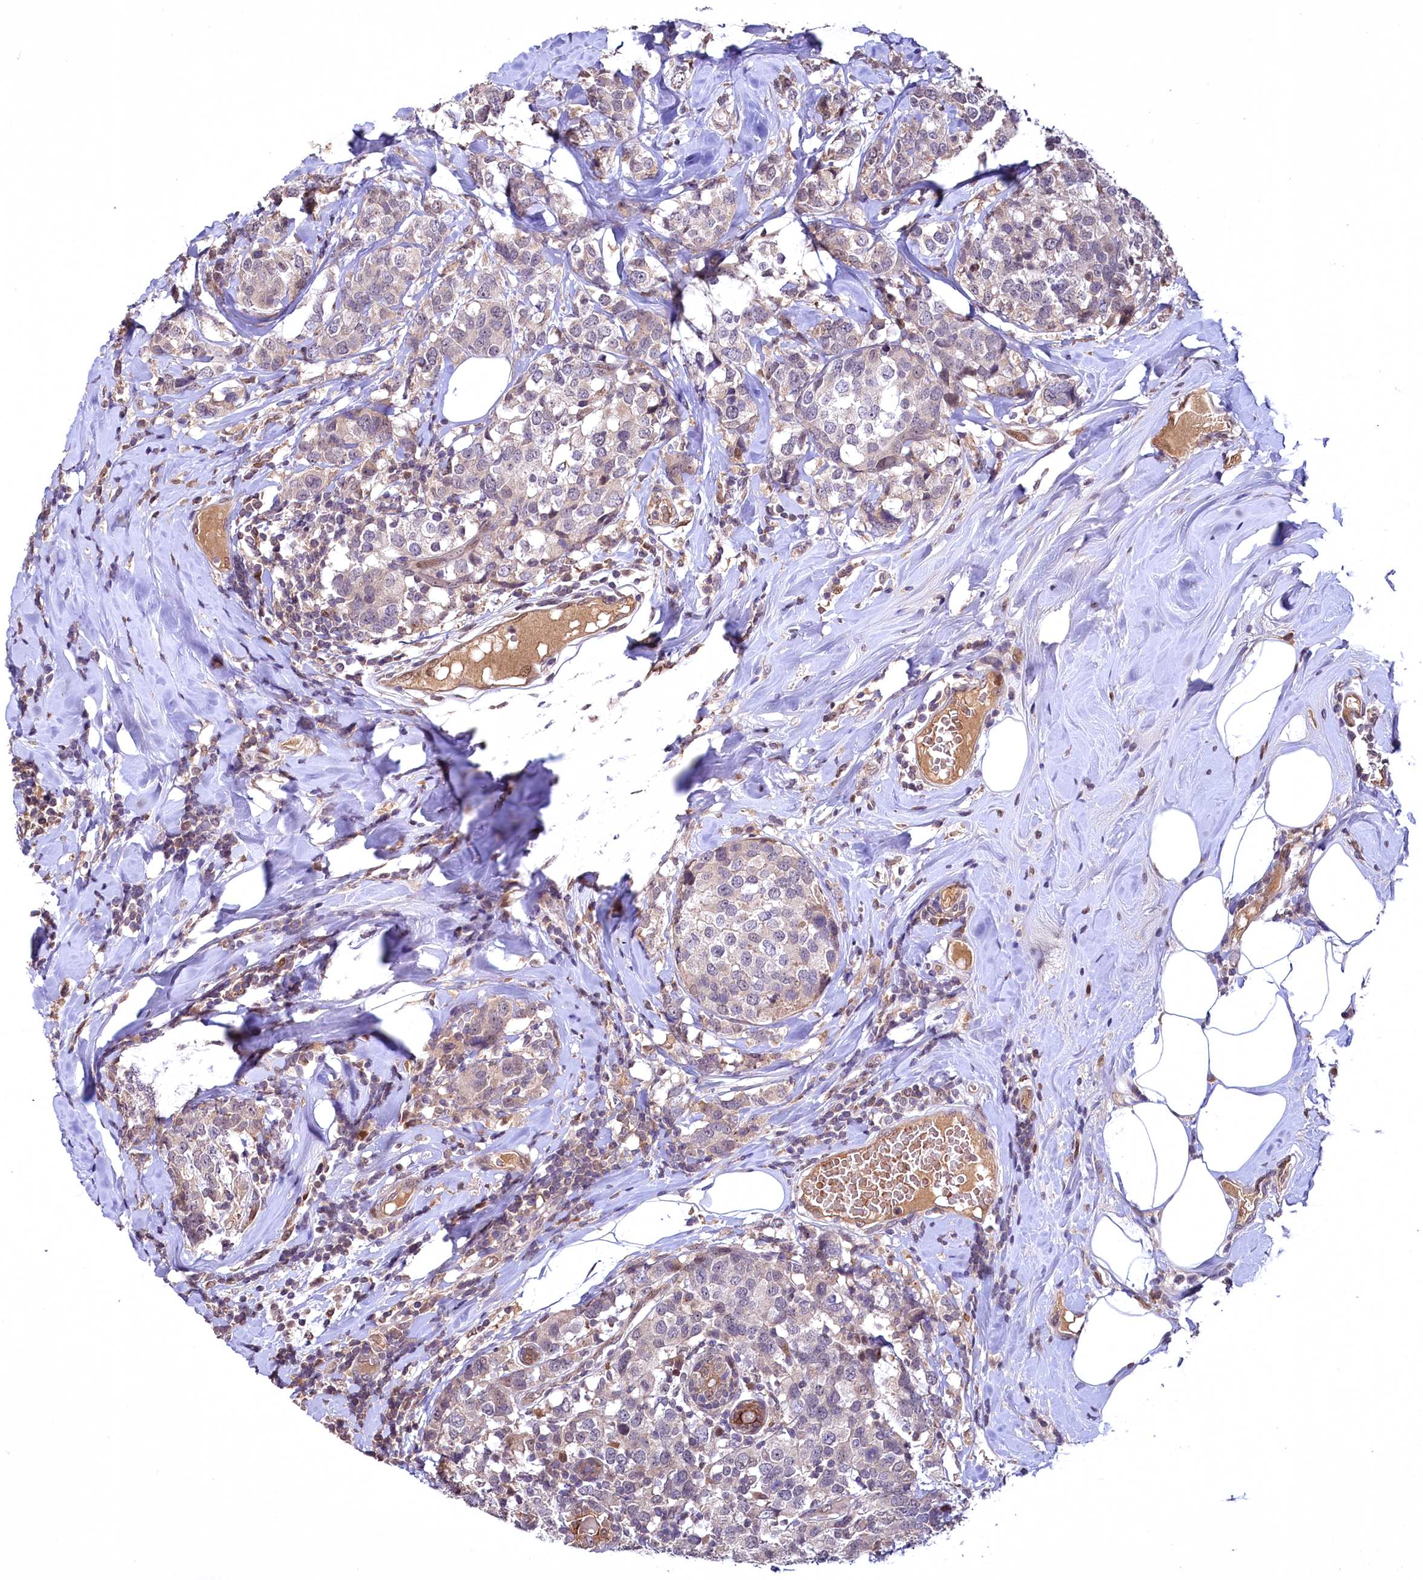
{"staining": {"intensity": "weak", "quantity": "25%-75%", "location": "cytoplasmic/membranous"}, "tissue": "breast cancer", "cell_type": "Tumor cells", "image_type": "cancer", "snomed": [{"axis": "morphology", "description": "Lobular carcinoma"}, {"axis": "topography", "description": "Breast"}], "caption": "The immunohistochemical stain highlights weak cytoplasmic/membranous positivity in tumor cells of breast cancer tissue.", "gene": "N4BP2L1", "patient": {"sex": "female", "age": 59}}